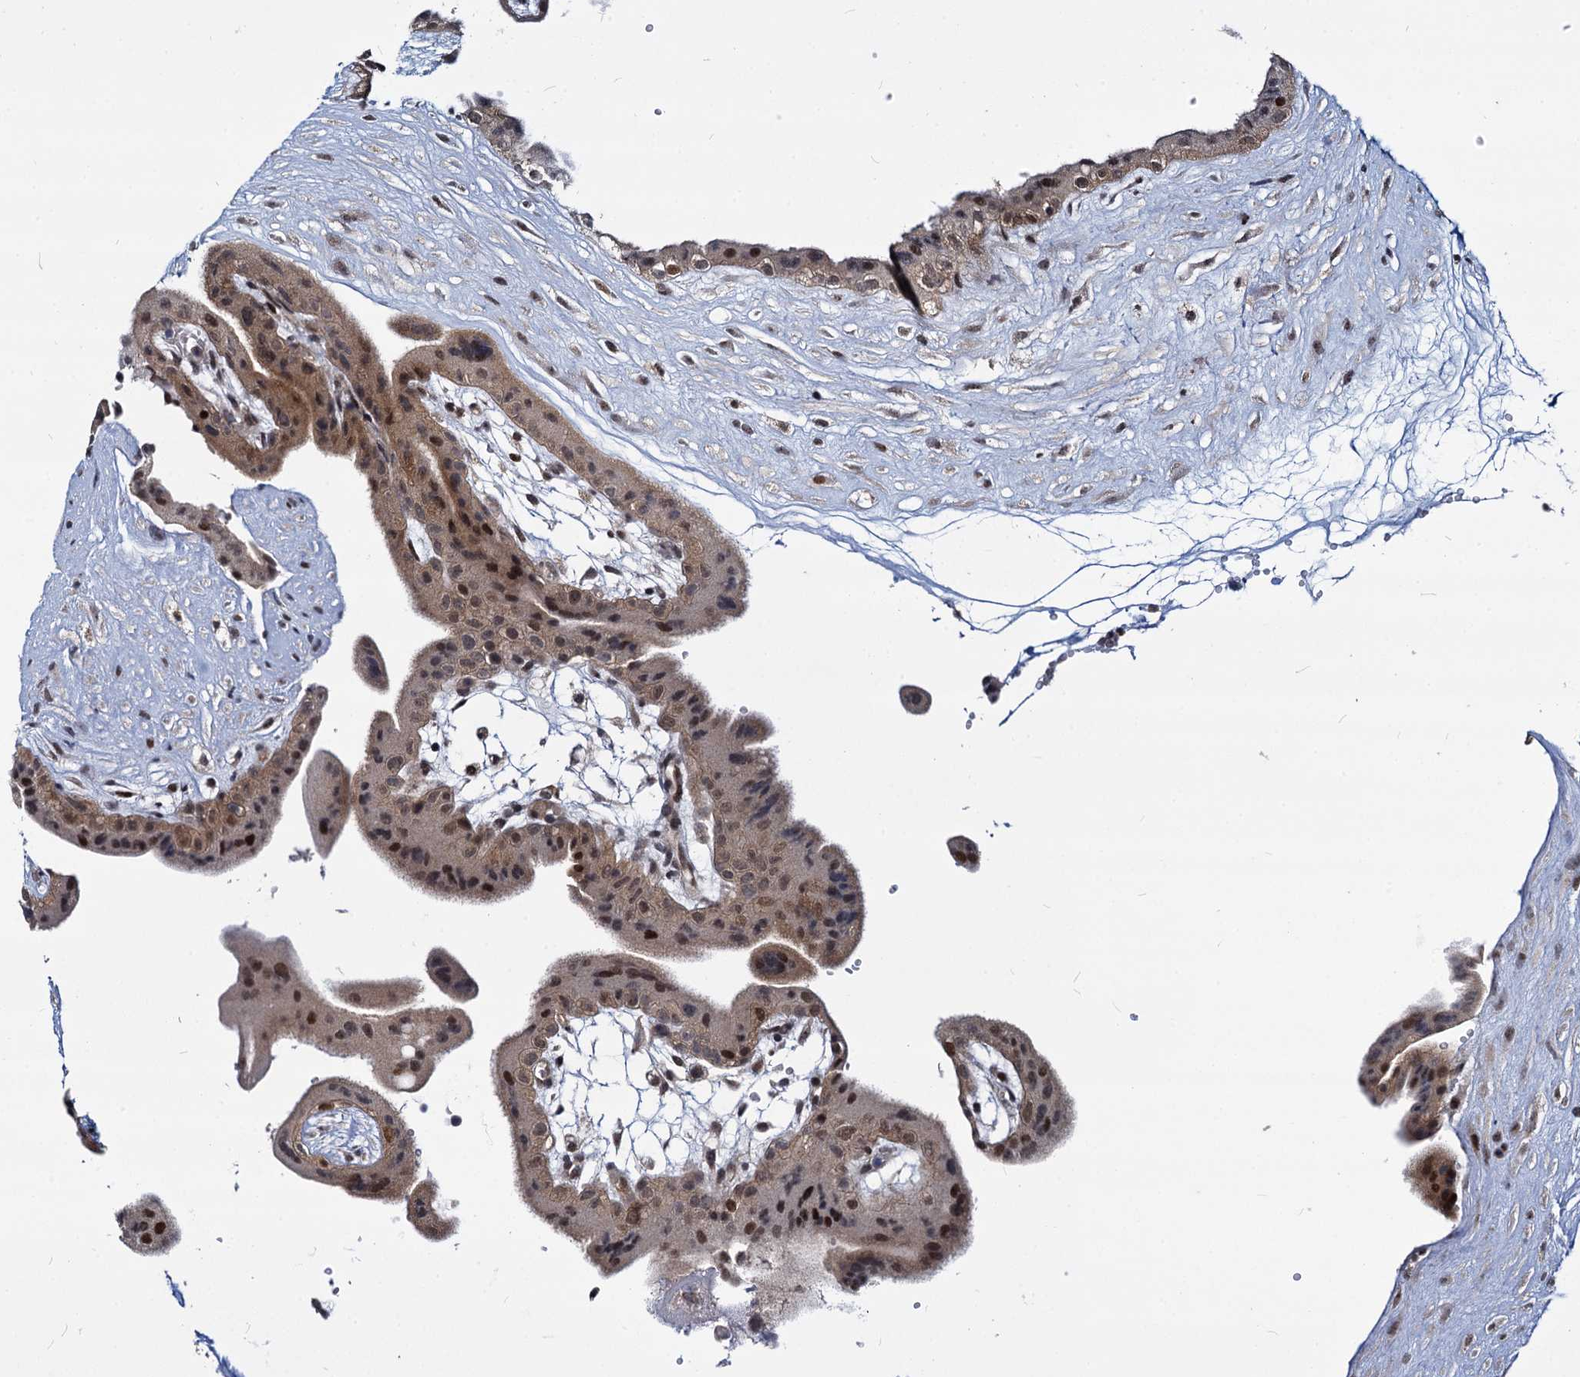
{"staining": {"intensity": "moderate", "quantity": ">75%", "location": "cytoplasmic/membranous,nuclear"}, "tissue": "placenta", "cell_type": "Trophoblastic cells", "image_type": "normal", "snomed": [{"axis": "morphology", "description": "Normal tissue, NOS"}, {"axis": "topography", "description": "Placenta"}], "caption": "Immunohistochemical staining of benign human placenta displays medium levels of moderate cytoplasmic/membranous,nuclear staining in about >75% of trophoblastic cells.", "gene": "MAML2", "patient": {"sex": "female", "age": 18}}